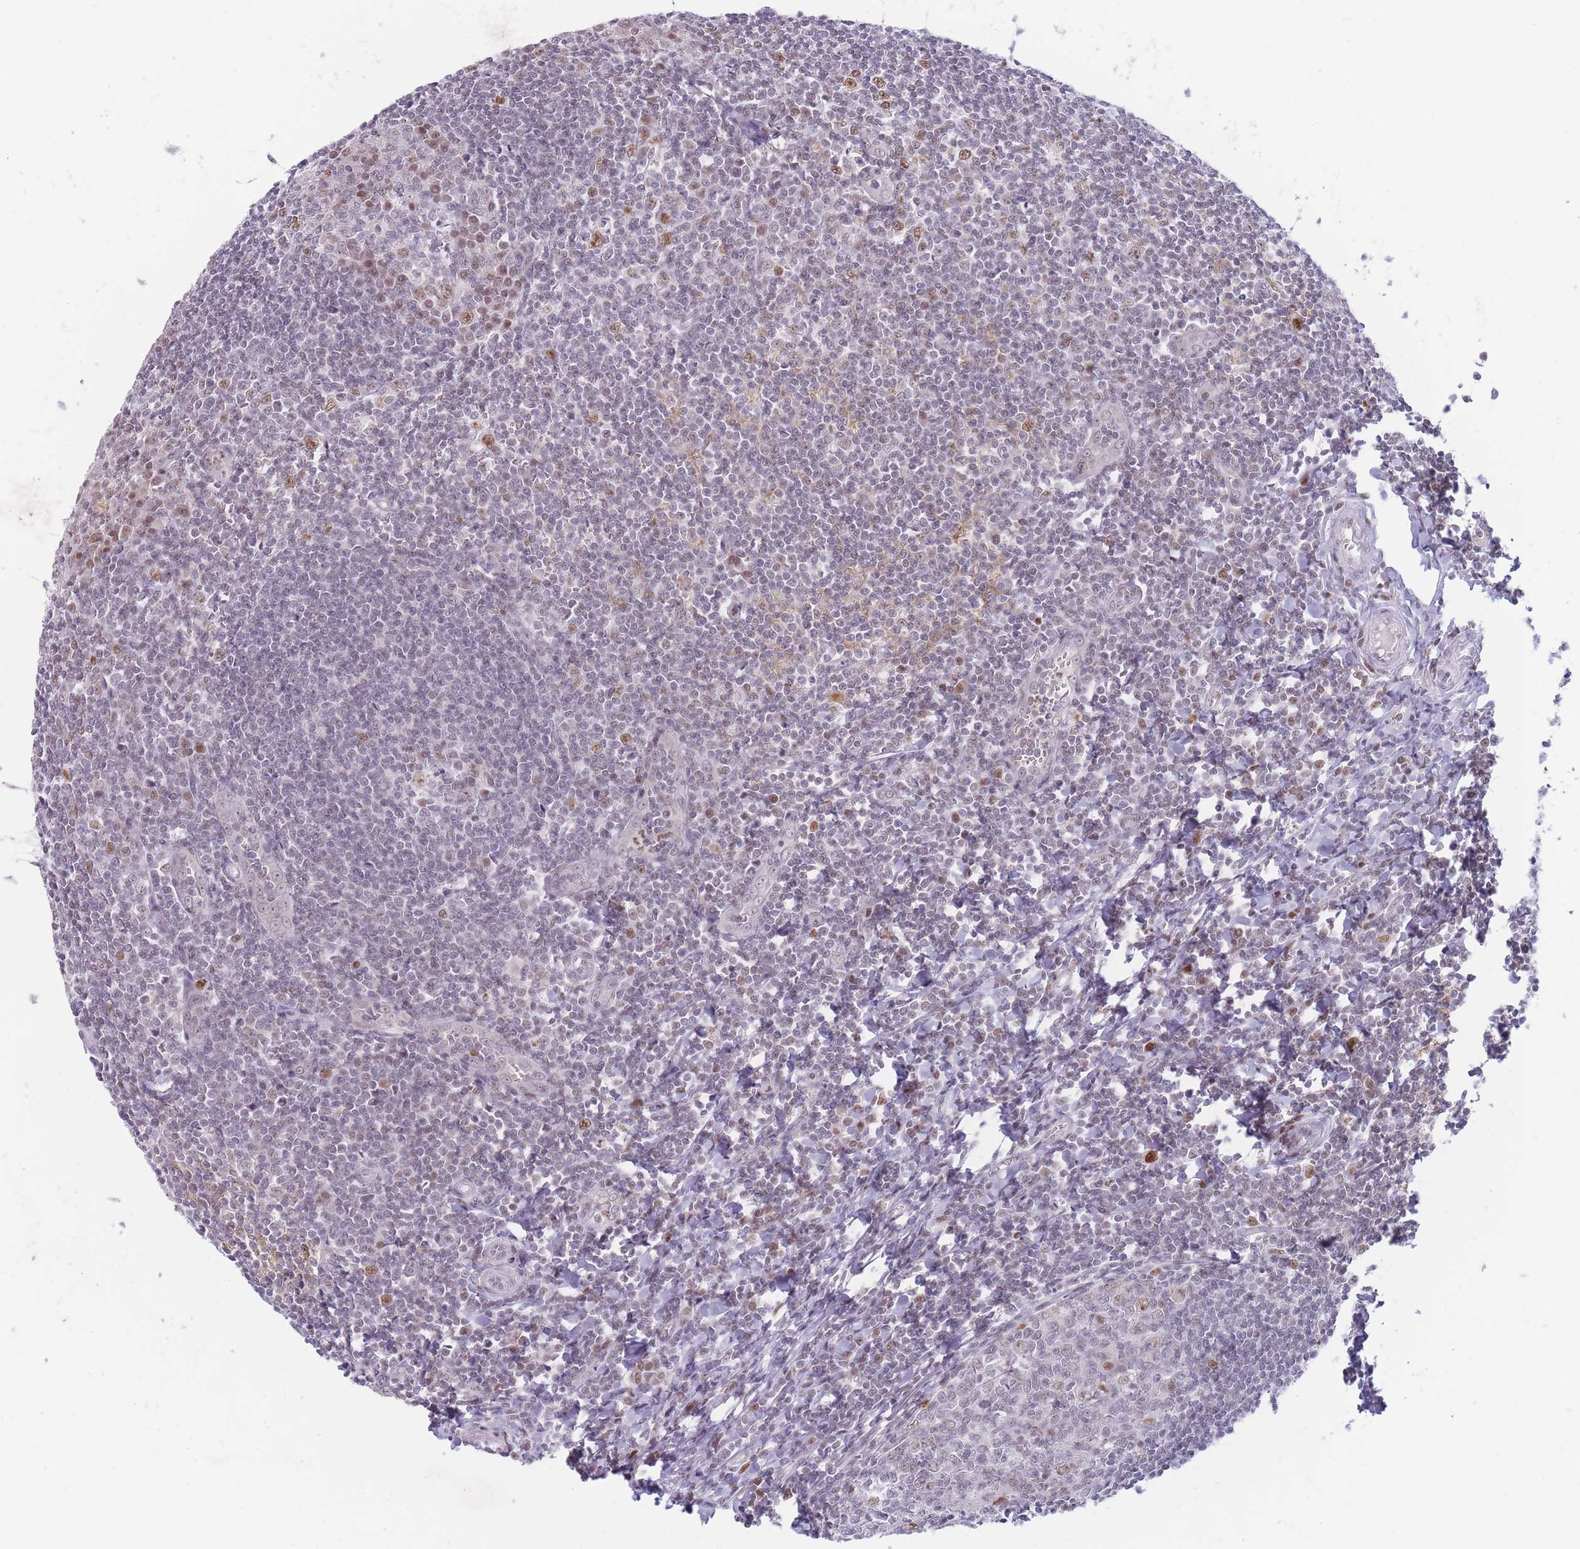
{"staining": {"intensity": "moderate", "quantity": "<25%", "location": "nuclear"}, "tissue": "tonsil", "cell_type": "Germinal center cells", "image_type": "normal", "snomed": [{"axis": "morphology", "description": "Normal tissue, NOS"}, {"axis": "topography", "description": "Tonsil"}], "caption": "Benign tonsil reveals moderate nuclear expression in approximately <25% of germinal center cells (DAB IHC, brown staining for protein, blue staining for nuclei)..", "gene": "ARID3B", "patient": {"sex": "male", "age": 27}}